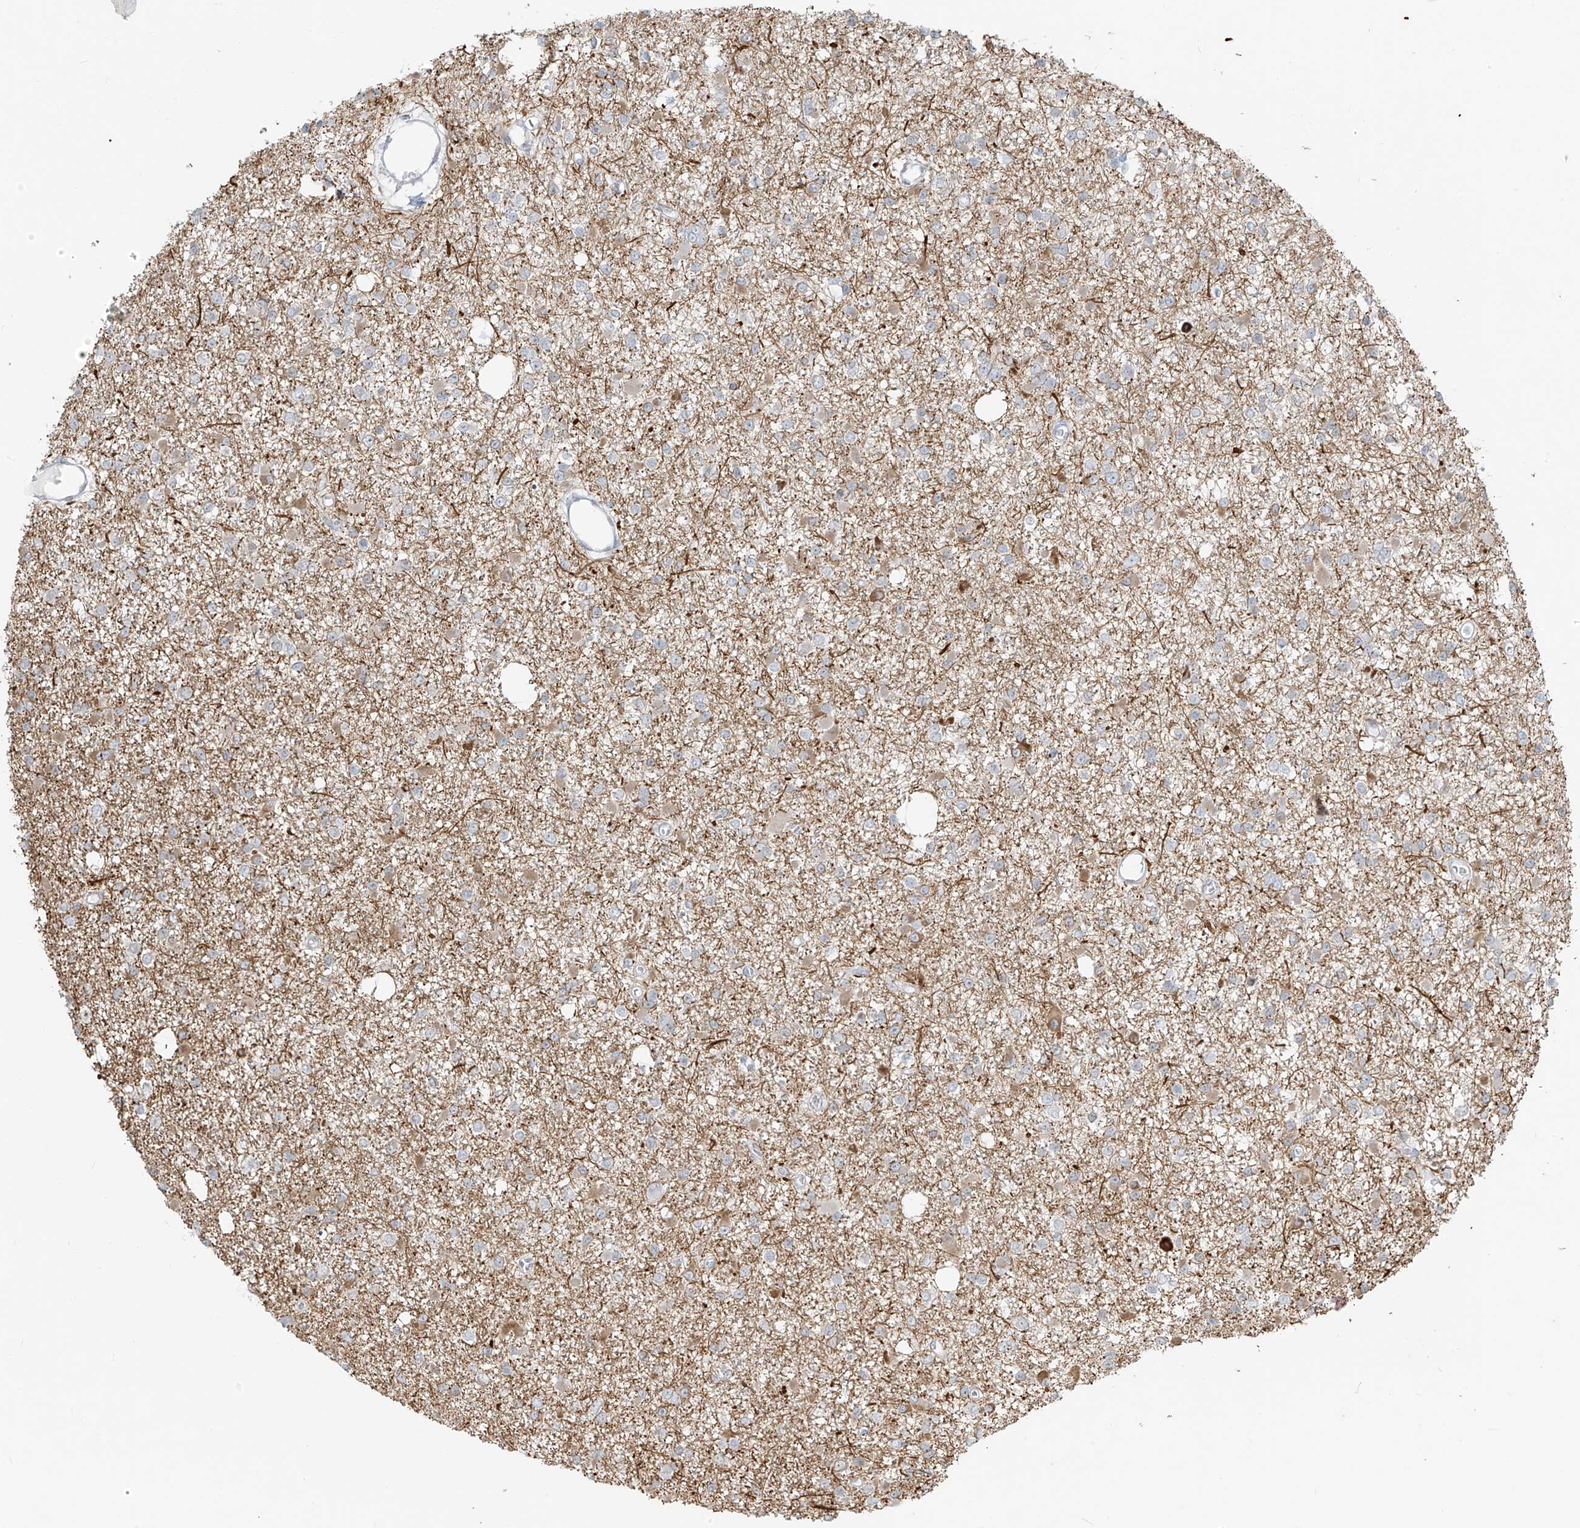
{"staining": {"intensity": "negative", "quantity": "none", "location": "none"}, "tissue": "glioma", "cell_type": "Tumor cells", "image_type": "cancer", "snomed": [{"axis": "morphology", "description": "Glioma, malignant, Low grade"}, {"axis": "topography", "description": "Brain"}], "caption": "DAB (3,3'-diaminobenzidine) immunohistochemical staining of malignant glioma (low-grade) demonstrates no significant positivity in tumor cells. The staining was performed using DAB (3,3'-diaminobenzidine) to visualize the protein expression in brown, while the nuclei were stained in blue with hematoxylin (Magnification: 20x).", "gene": "OSBPL7", "patient": {"sex": "female", "age": 22}}